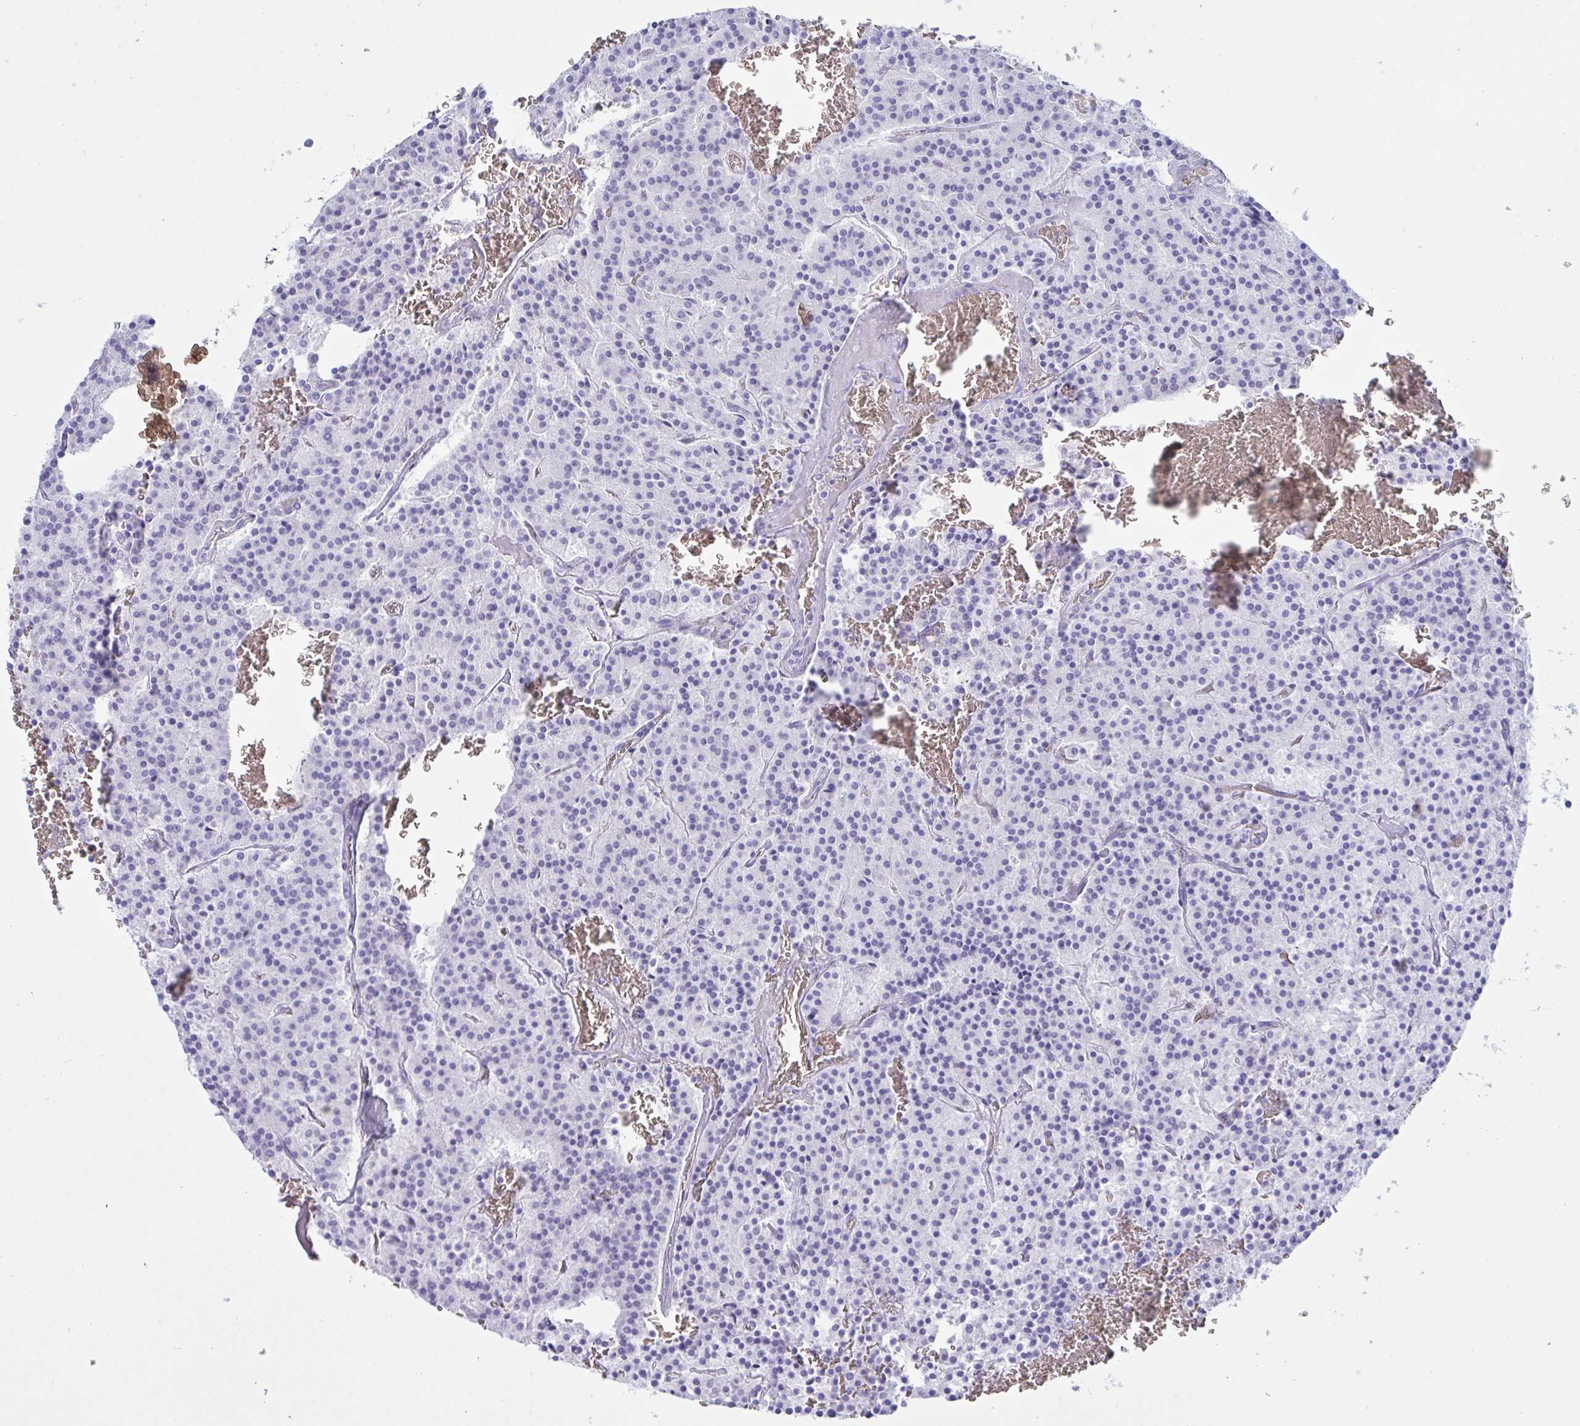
{"staining": {"intensity": "negative", "quantity": "none", "location": "none"}, "tissue": "carcinoid", "cell_type": "Tumor cells", "image_type": "cancer", "snomed": [{"axis": "morphology", "description": "Carcinoid, malignant, NOS"}, {"axis": "topography", "description": "Lung"}], "caption": "Protein analysis of malignant carcinoid displays no significant staining in tumor cells.", "gene": "SLC2A1", "patient": {"sex": "male", "age": 70}}